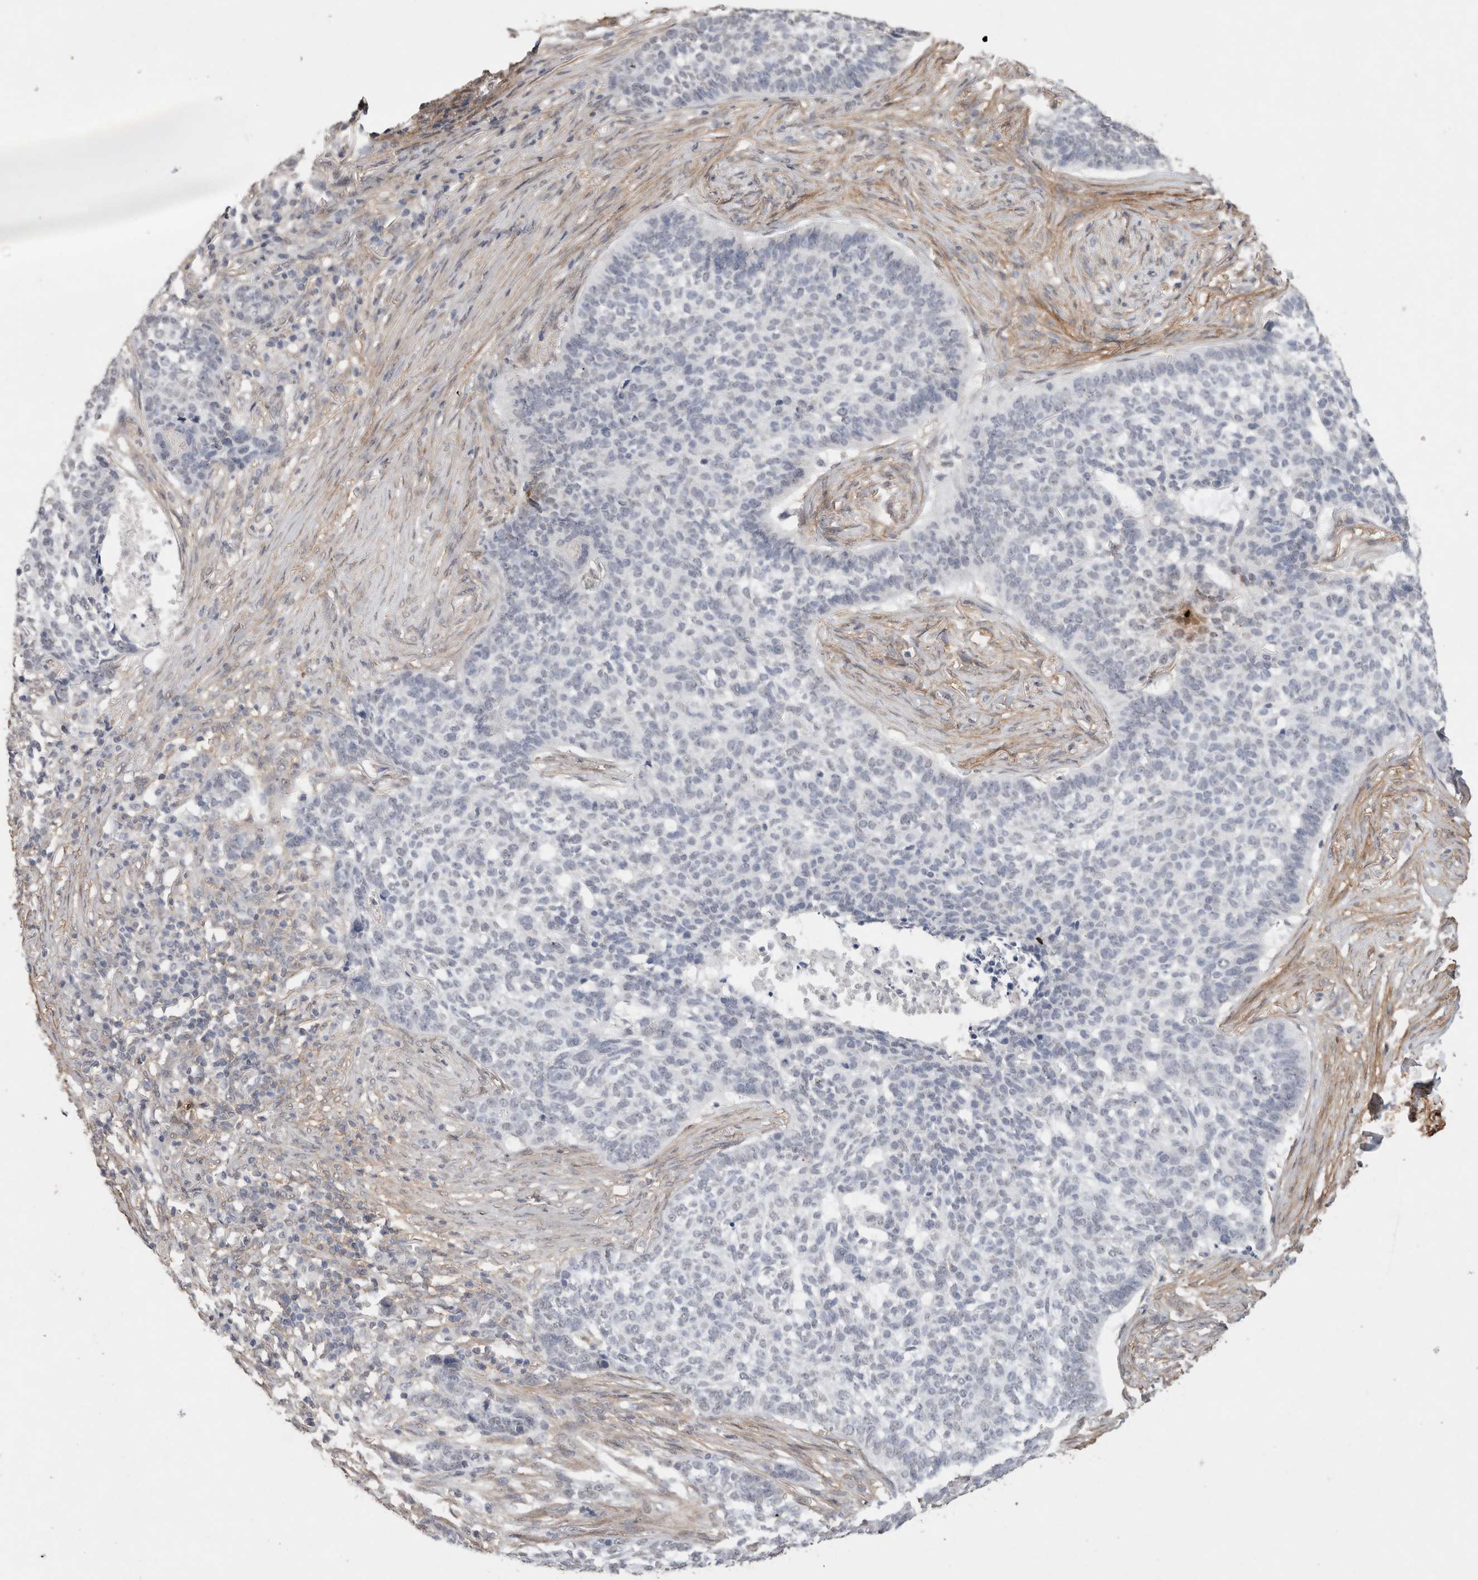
{"staining": {"intensity": "negative", "quantity": "none", "location": "none"}, "tissue": "skin cancer", "cell_type": "Tumor cells", "image_type": "cancer", "snomed": [{"axis": "morphology", "description": "Basal cell carcinoma"}, {"axis": "topography", "description": "Skin"}], "caption": "A micrograph of skin cancer stained for a protein shows no brown staining in tumor cells.", "gene": "RECK", "patient": {"sex": "male", "age": 85}}